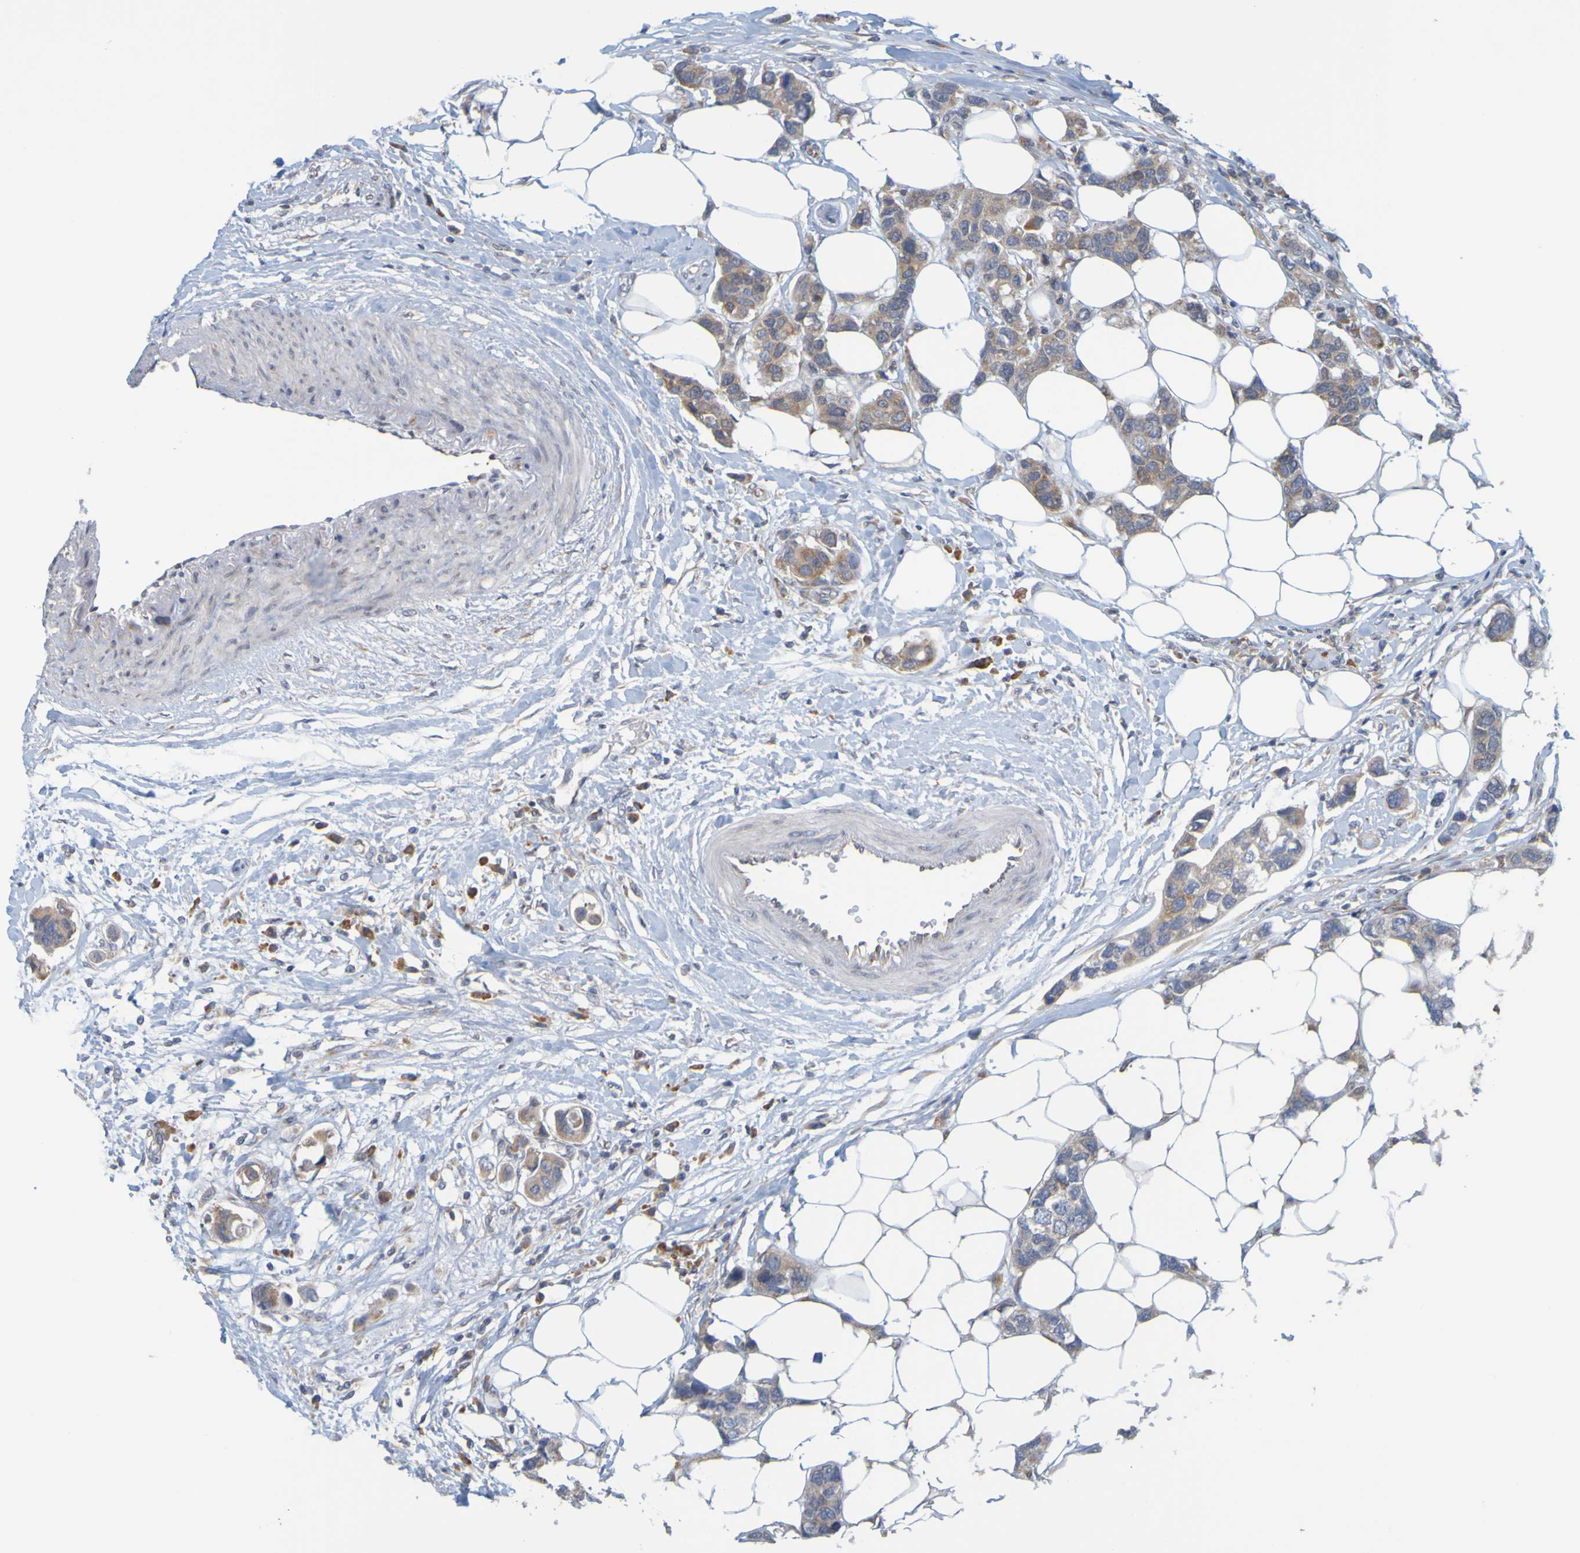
{"staining": {"intensity": "moderate", "quantity": "25%-75%", "location": "cytoplasmic/membranous"}, "tissue": "breast cancer", "cell_type": "Tumor cells", "image_type": "cancer", "snomed": [{"axis": "morphology", "description": "Normal tissue, NOS"}, {"axis": "morphology", "description": "Duct carcinoma"}, {"axis": "topography", "description": "Breast"}], "caption": "Protein staining reveals moderate cytoplasmic/membranous expression in about 25%-75% of tumor cells in breast cancer.", "gene": "MOGS", "patient": {"sex": "female", "age": 50}}